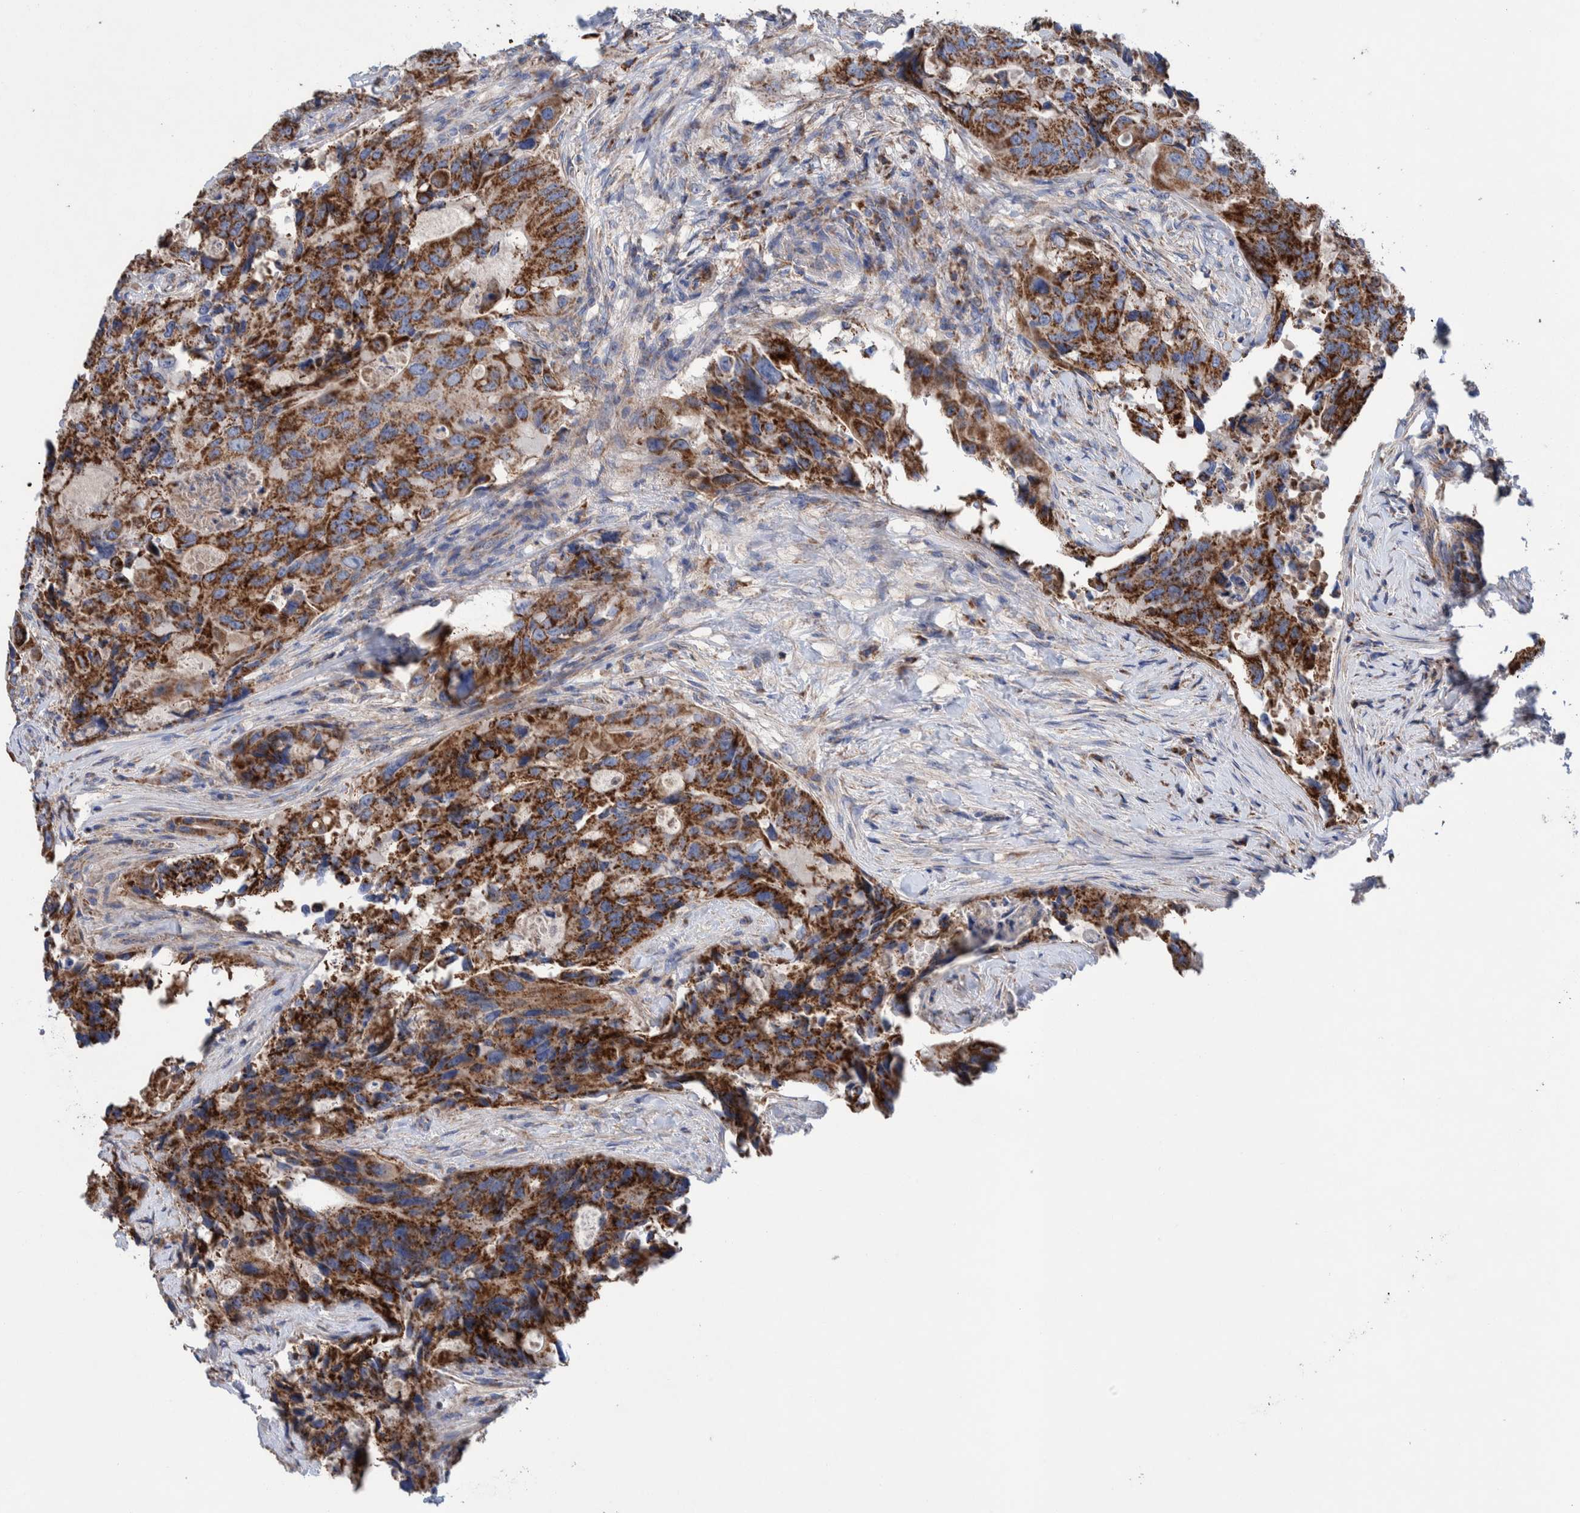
{"staining": {"intensity": "strong", "quantity": ">75%", "location": "cytoplasmic/membranous"}, "tissue": "colorectal cancer", "cell_type": "Tumor cells", "image_type": "cancer", "snomed": [{"axis": "morphology", "description": "Adenocarcinoma, NOS"}, {"axis": "topography", "description": "Colon"}], "caption": "DAB immunohistochemical staining of human colorectal cancer (adenocarcinoma) demonstrates strong cytoplasmic/membranous protein staining in about >75% of tumor cells.", "gene": "DECR1", "patient": {"sex": "male", "age": 71}}